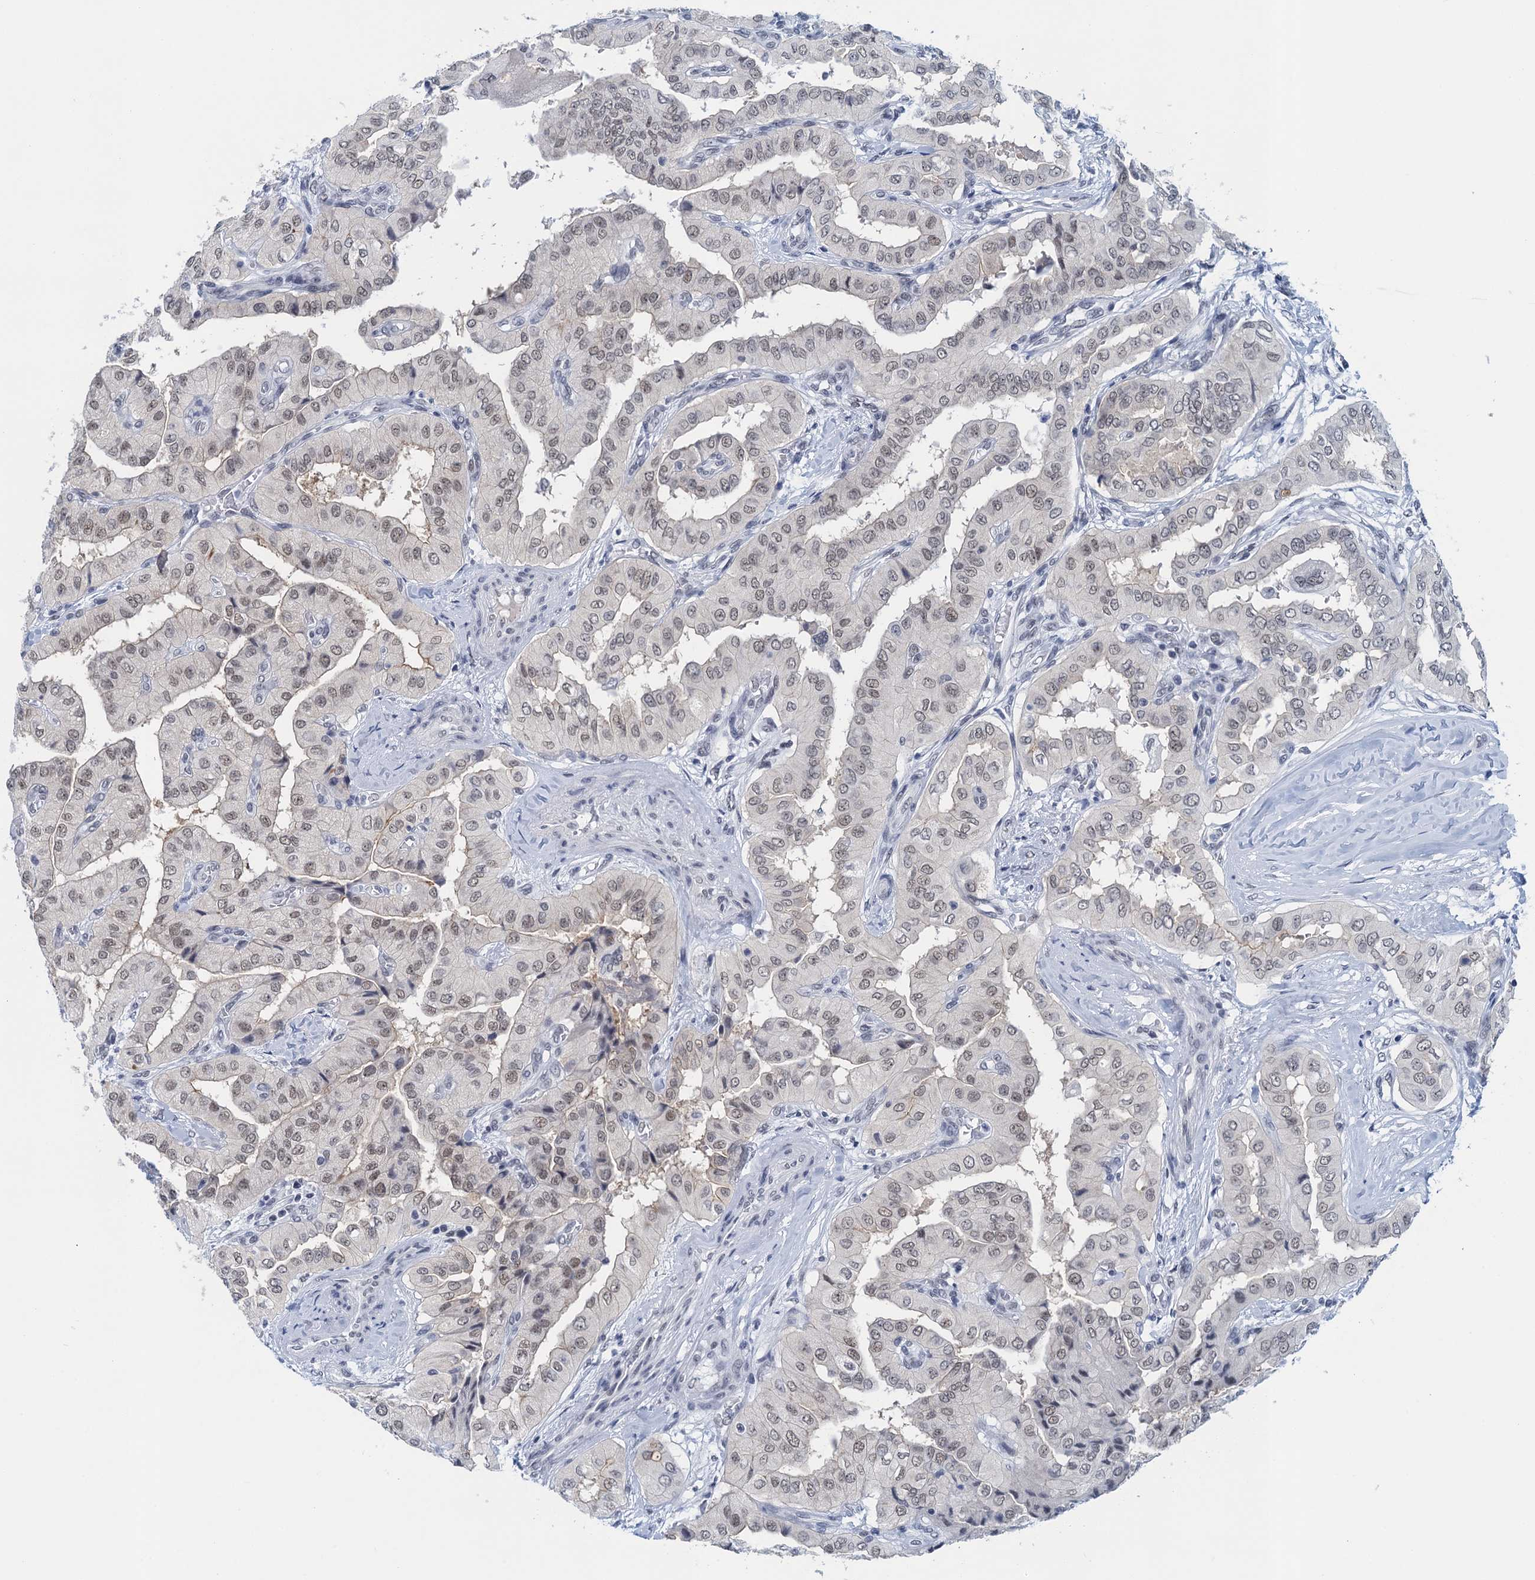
{"staining": {"intensity": "weak", "quantity": "25%-75%", "location": "nuclear"}, "tissue": "thyroid cancer", "cell_type": "Tumor cells", "image_type": "cancer", "snomed": [{"axis": "morphology", "description": "Papillary adenocarcinoma, NOS"}, {"axis": "topography", "description": "Thyroid gland"}], "caption": "Immunohistochemistry of thyroid cancer displays low levels of weak nuclear staining in approximately 25%-75% of tumor cells.", "gene": "EPS8L1", "patient": {"sex": "female", "age": 59}}